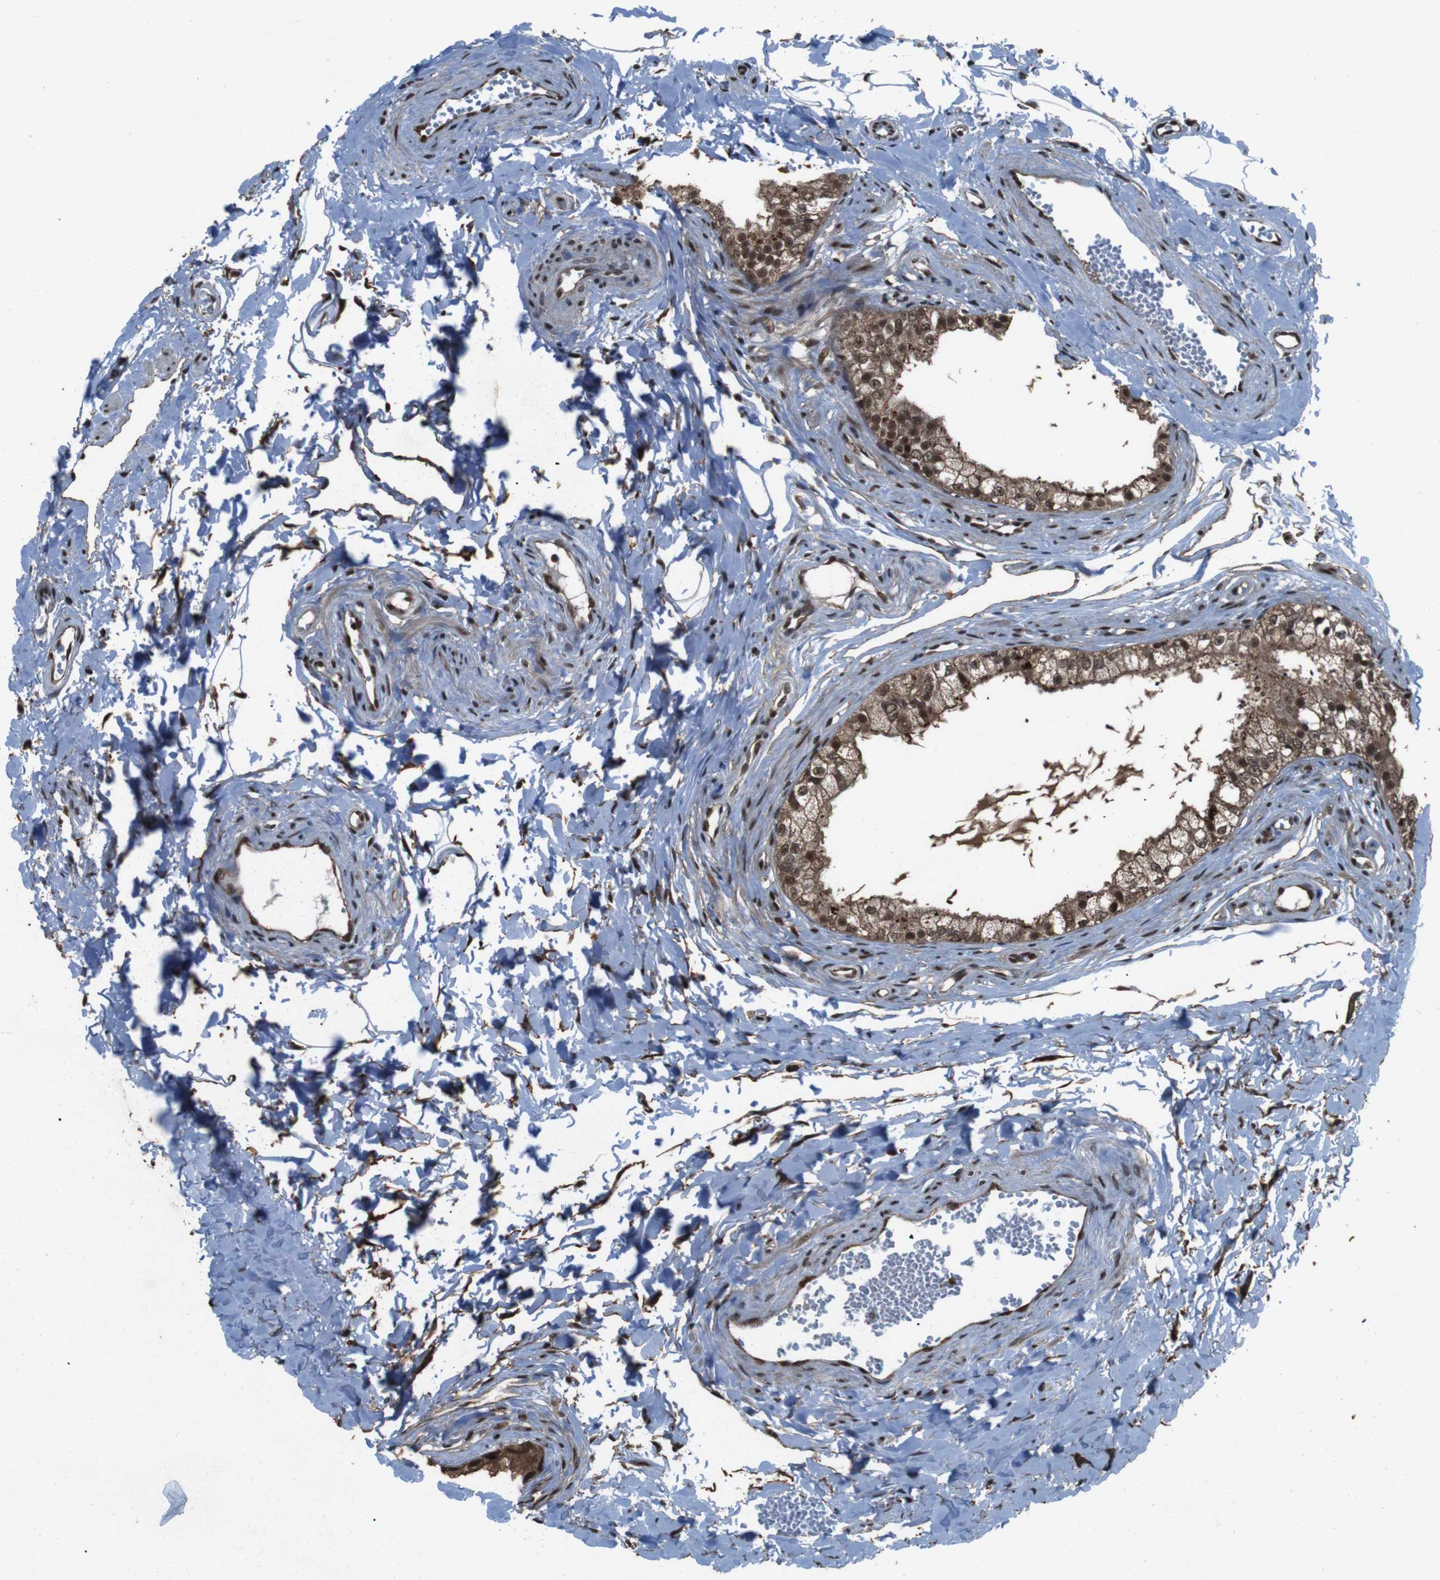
{"staining": {"intensity": "strong", "quantity": ">75%", "location": "cytoplasmic/membranous,nuclear"}, "tissue": "epididymis", "cell_type": "Glandular cells", "image_type": "normal", "snomed": [{"axis": "morphology", "description": "Normal tissue, NOS"}, {"axis": "topography", "description": "Epididymis"}], "caption": "DAB (3,3'-diaminobenzidine) immunohistochemical staining of benign human epididymis demonstrates strong cytoplasmic/membranous,nuclear protein staining in about >75% of glandular cells.", "gene": "NR4A2", "patient": {"sex": "male", "age": 56}}